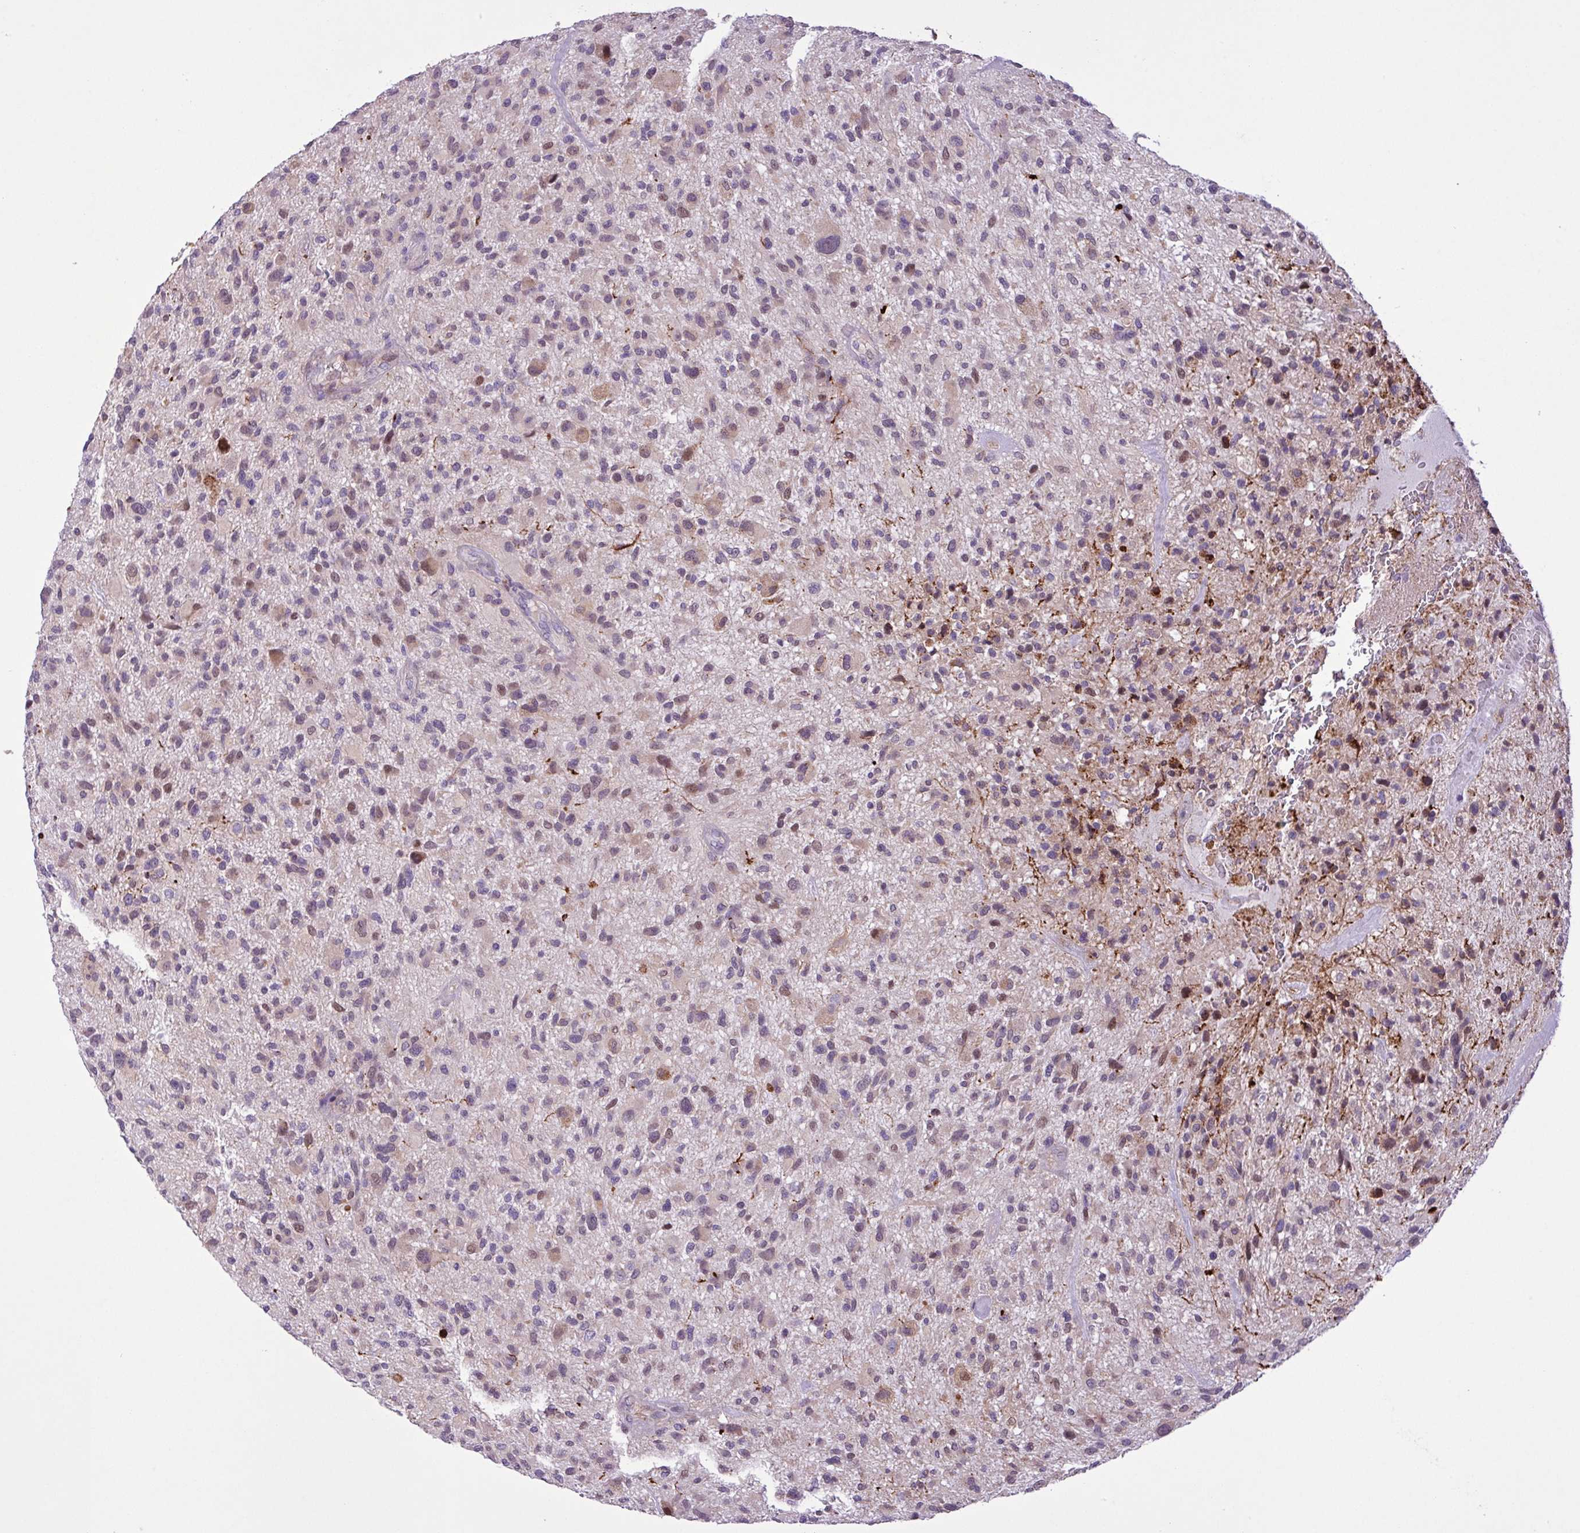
{"staining": {"intensity": "weak", "quantity": "<25%", "location": "cytoplasmic/membranous"}, "tissue": "glioma", "cell_type": "Tumor cells", "image_type": "cancer", "snomed": [{"axis": "morphology", "description": "Glioma, malignant, High grade"}, {"axis": "topography", "description": "Brain"}], "caption": "IHC micrograph of neoplastic tissue: human malignant high-grade glioma stained with DAB reveals no significant protein positivity in tumor cells.", "gene": "RPP25L", "patient": {"sex": "male", "age": 47}}